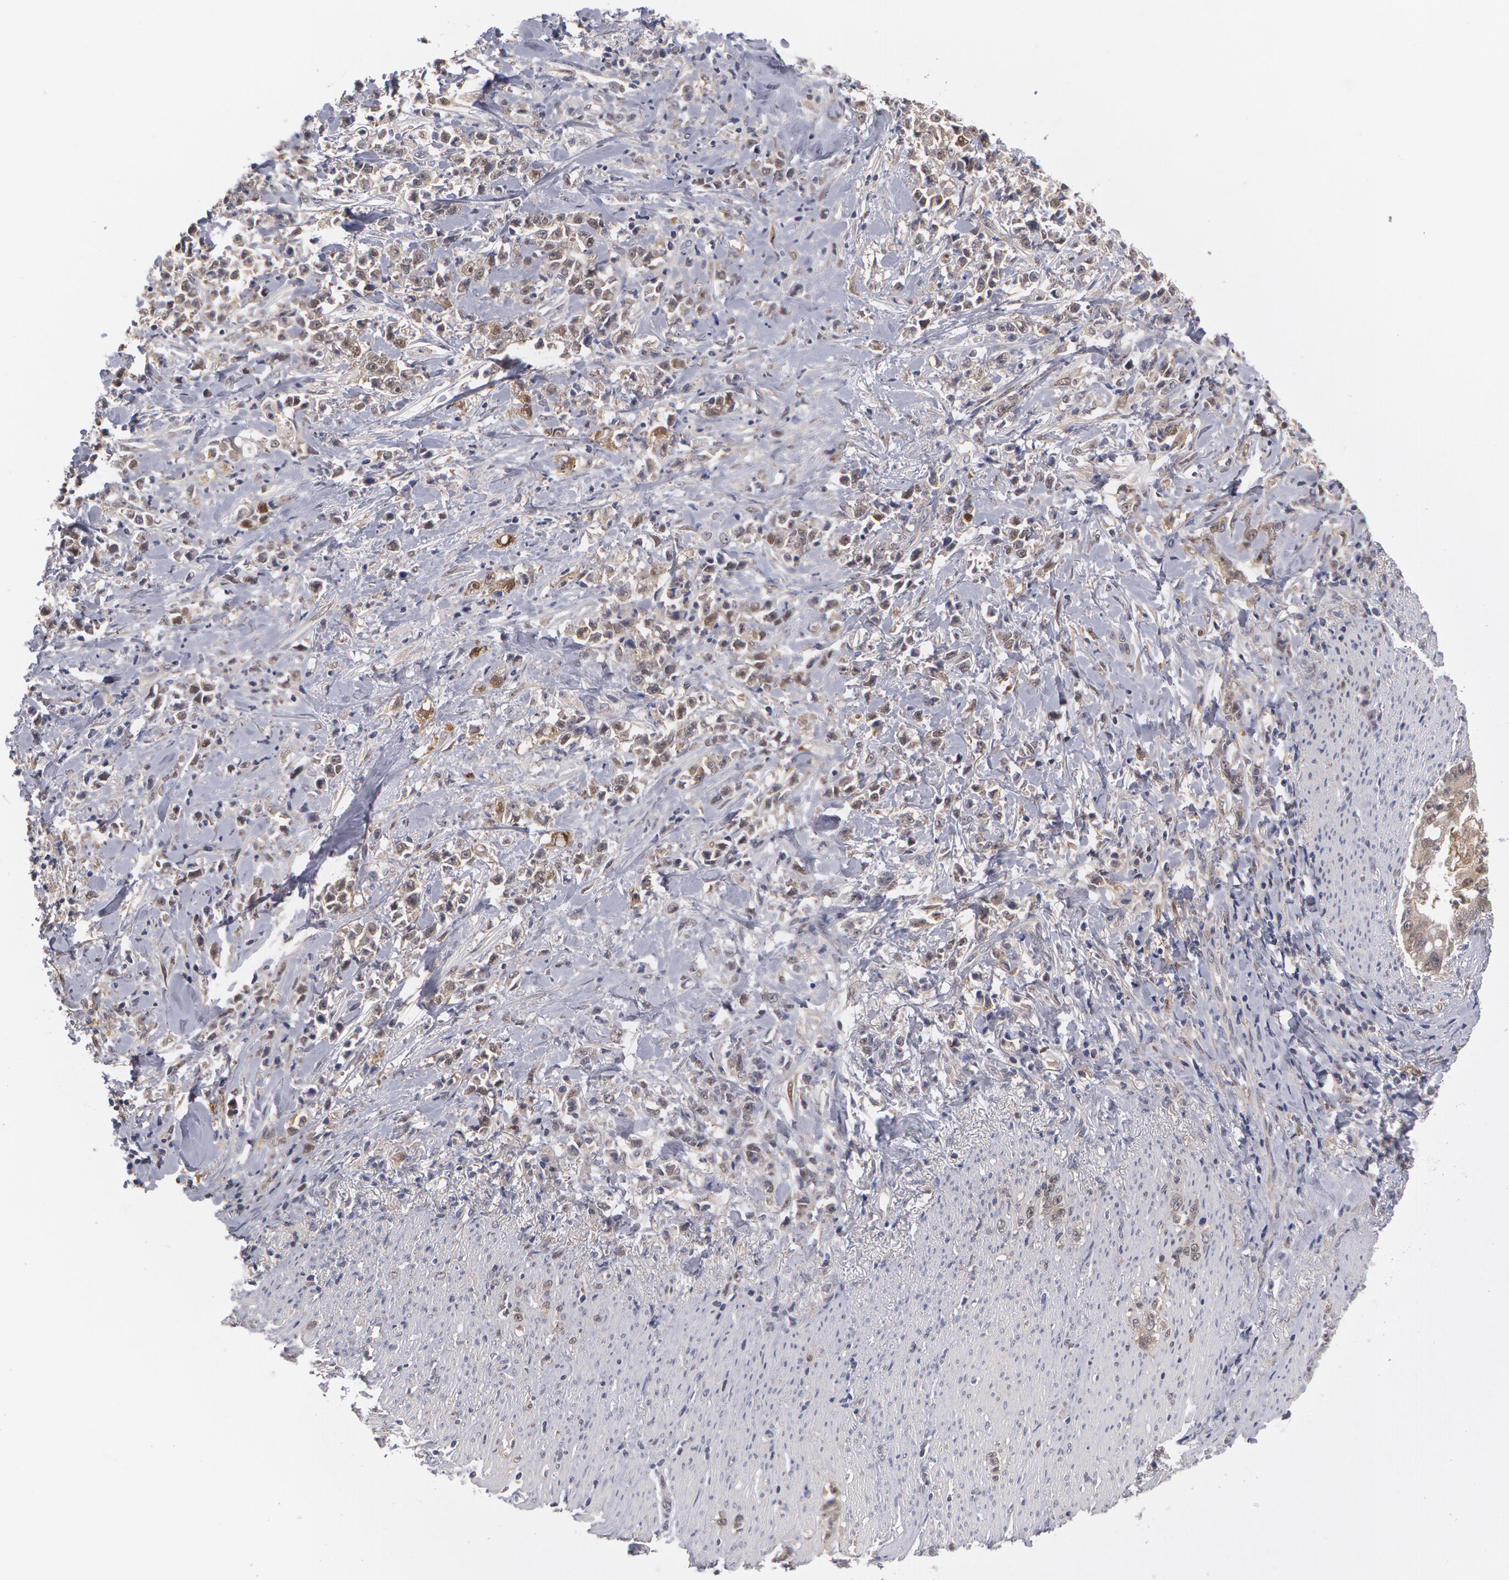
{"staining": {"intensity": "moderate", "quantity": "25%-75%", "location": "cytoplasmic/membranous,nuclear"}, "tissue": "stomach cancer", "cell_type": "Tumor cells", "image_type": "cancer", "snomed": [{"axis": "morphology", "description": "Adenocarcinoma, NOS"}, {"axis": "topography", "description": "Stomach, lower"}], "caption": "The histopathology image reveals staining of stomach cancer (adenocarcinoma), revealing moderate cytoplasmic/membranous and nuclear protein expression (brown color) within tumor cells. Immunohistochemistry stains the protein in brown and the nuclei are stained blue.", "gene": "TXNRD1", "patient": {"sex": "male", "age": 88}}